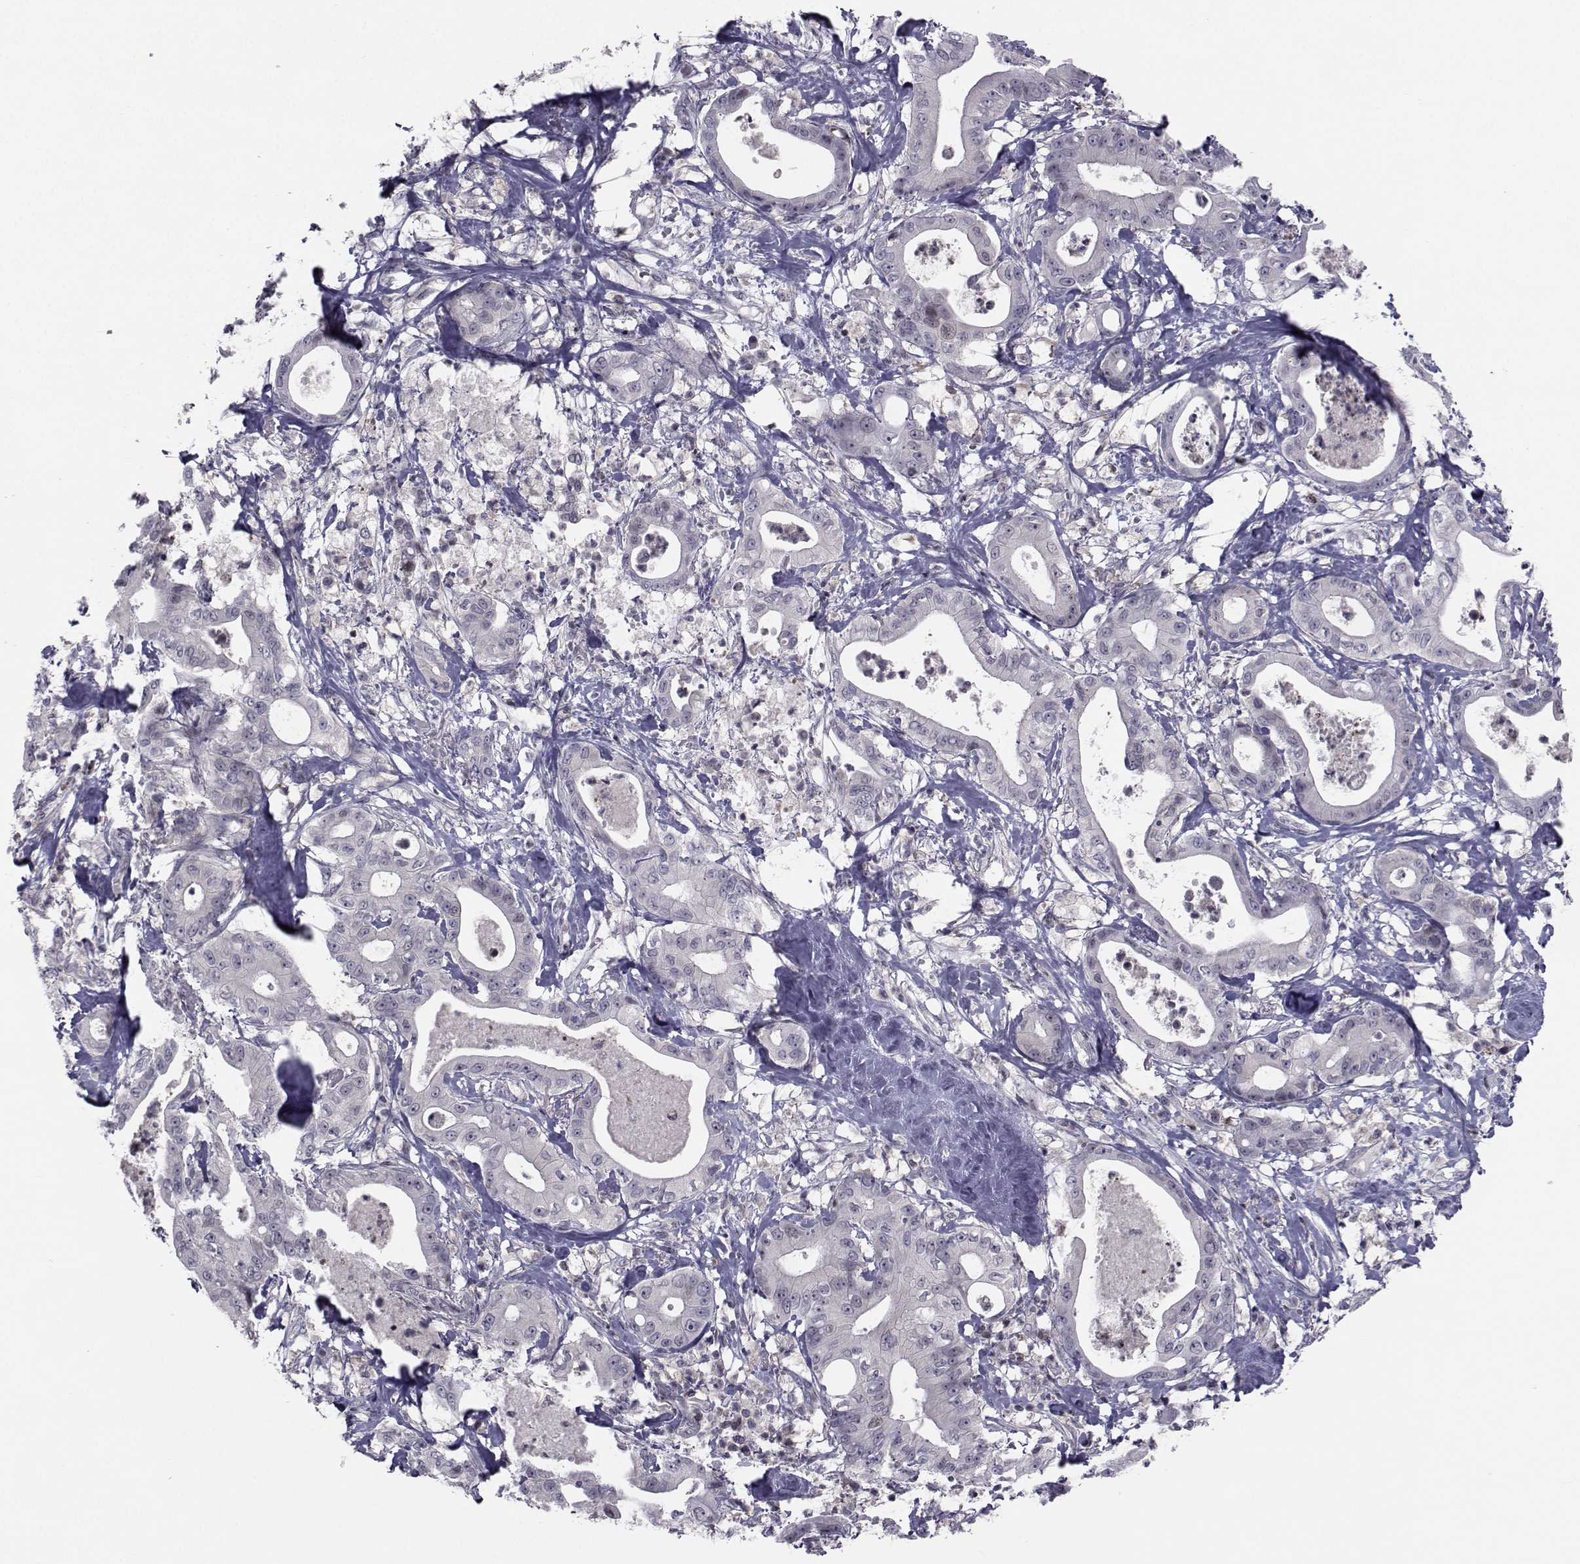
{"staining": {"intensity": "negative", "quantity": "none", "location": "none"}, "tissue": "pancreatic cancer", "cell_type": "Tumor cells", "image_type": "cancer", "snomed": [{"axis": "morphology", "description": "Adenocarcinoma, NOS"}, {"axis": "topography", "description": "Pancreas"}], "caption": "Immunohistochemistry (IHC) of pancreatic cancer (adenocarcinoma) reveals no expression in tumor cells.", "gene": "PCP4L1", "patient": {"sex": "male", "age": 71}}